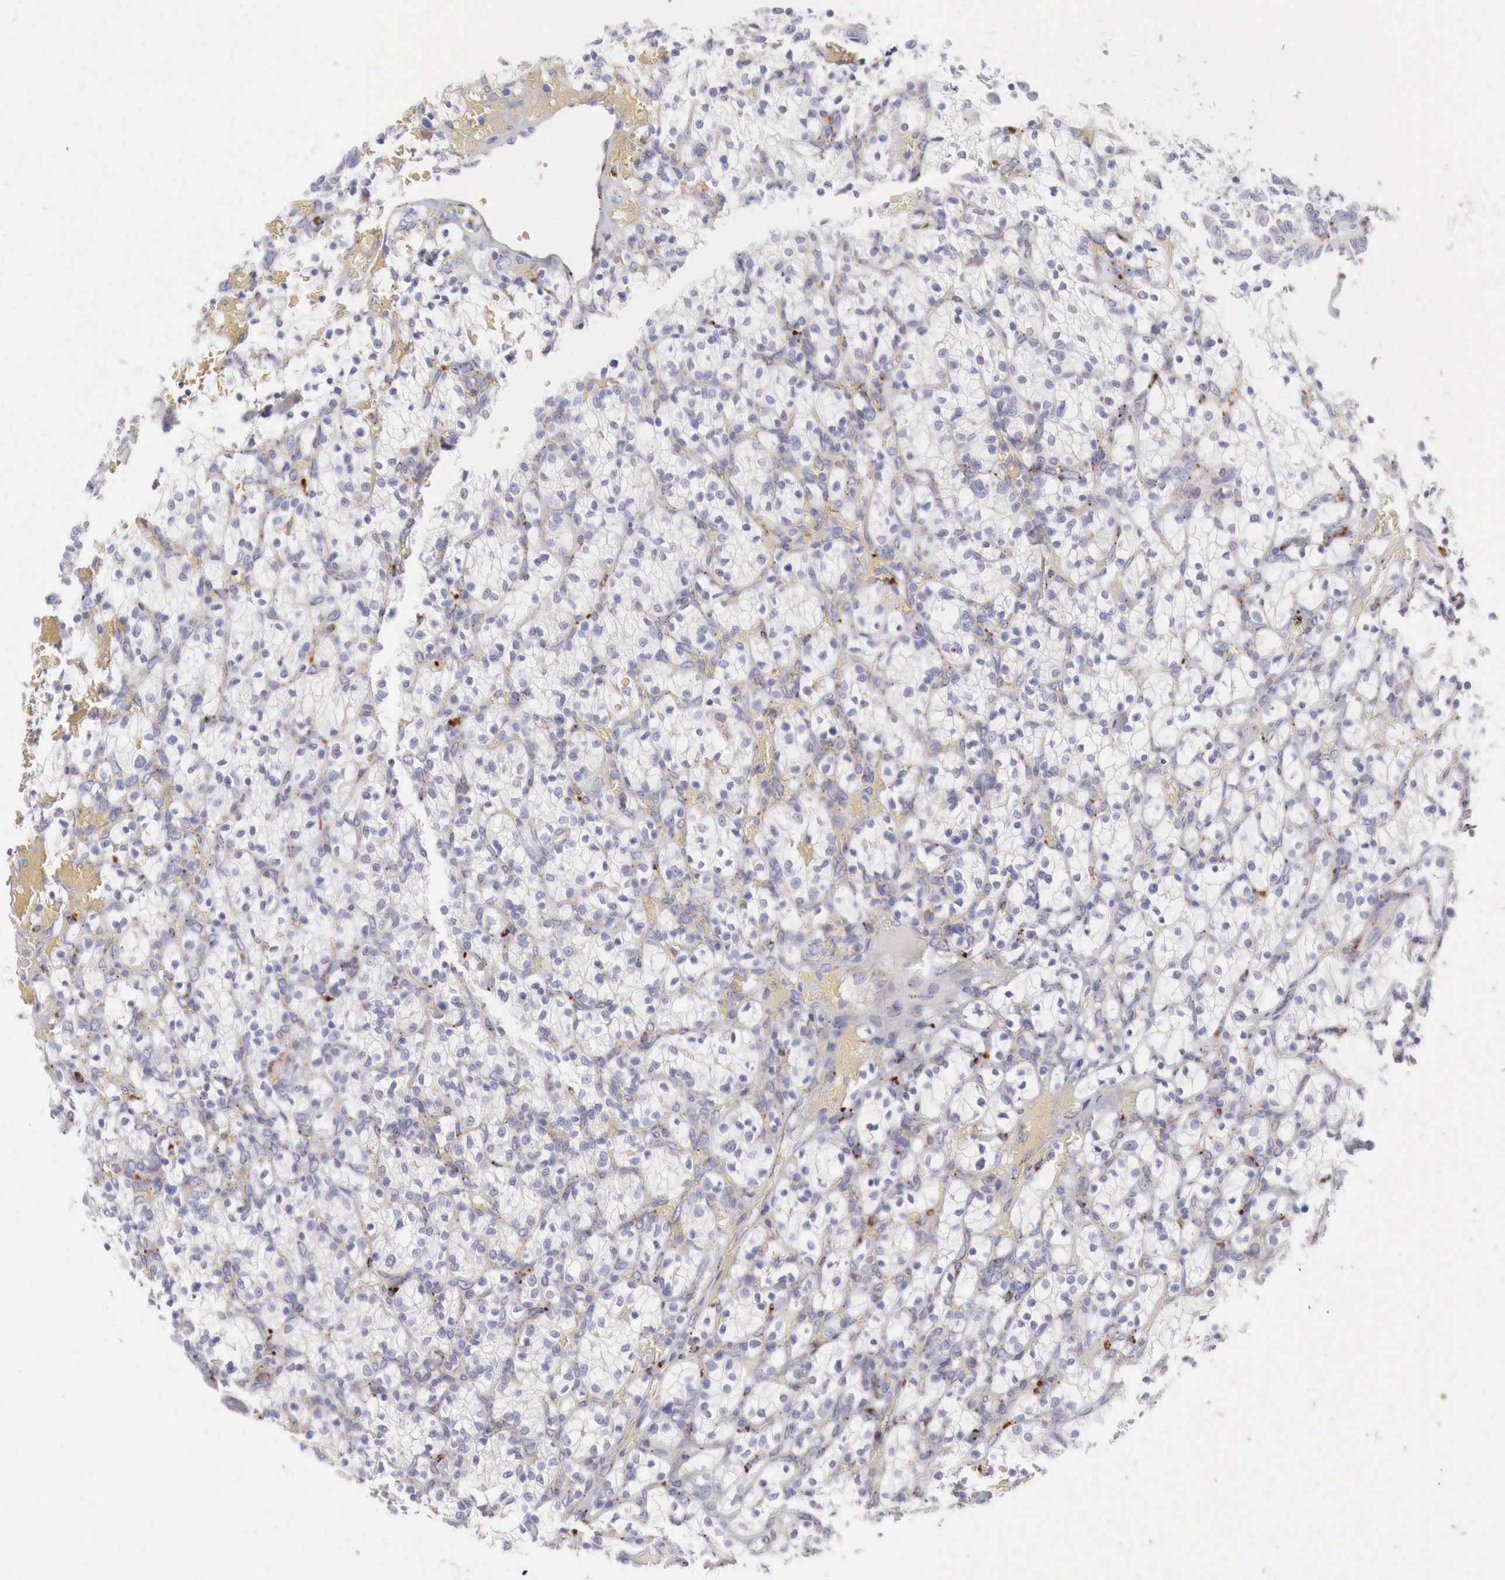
{"staining": {"intensity": "negative", "quantity": "none", "location": "none"}, "tissue": "renal cancer", "cell_type": "Tumor cells", "image_type": "cancer", "snomed": [{"axis": "morphology", "description": "Adenocarcinoma, NOS"}, {"axis": "topography", "description": "Kidney"}], "caption": "There is no significant positivity in tumor cells of renal adenocarcinoma.", "gene": "GLA", "patient": {"sex": "female", "age": 83}}